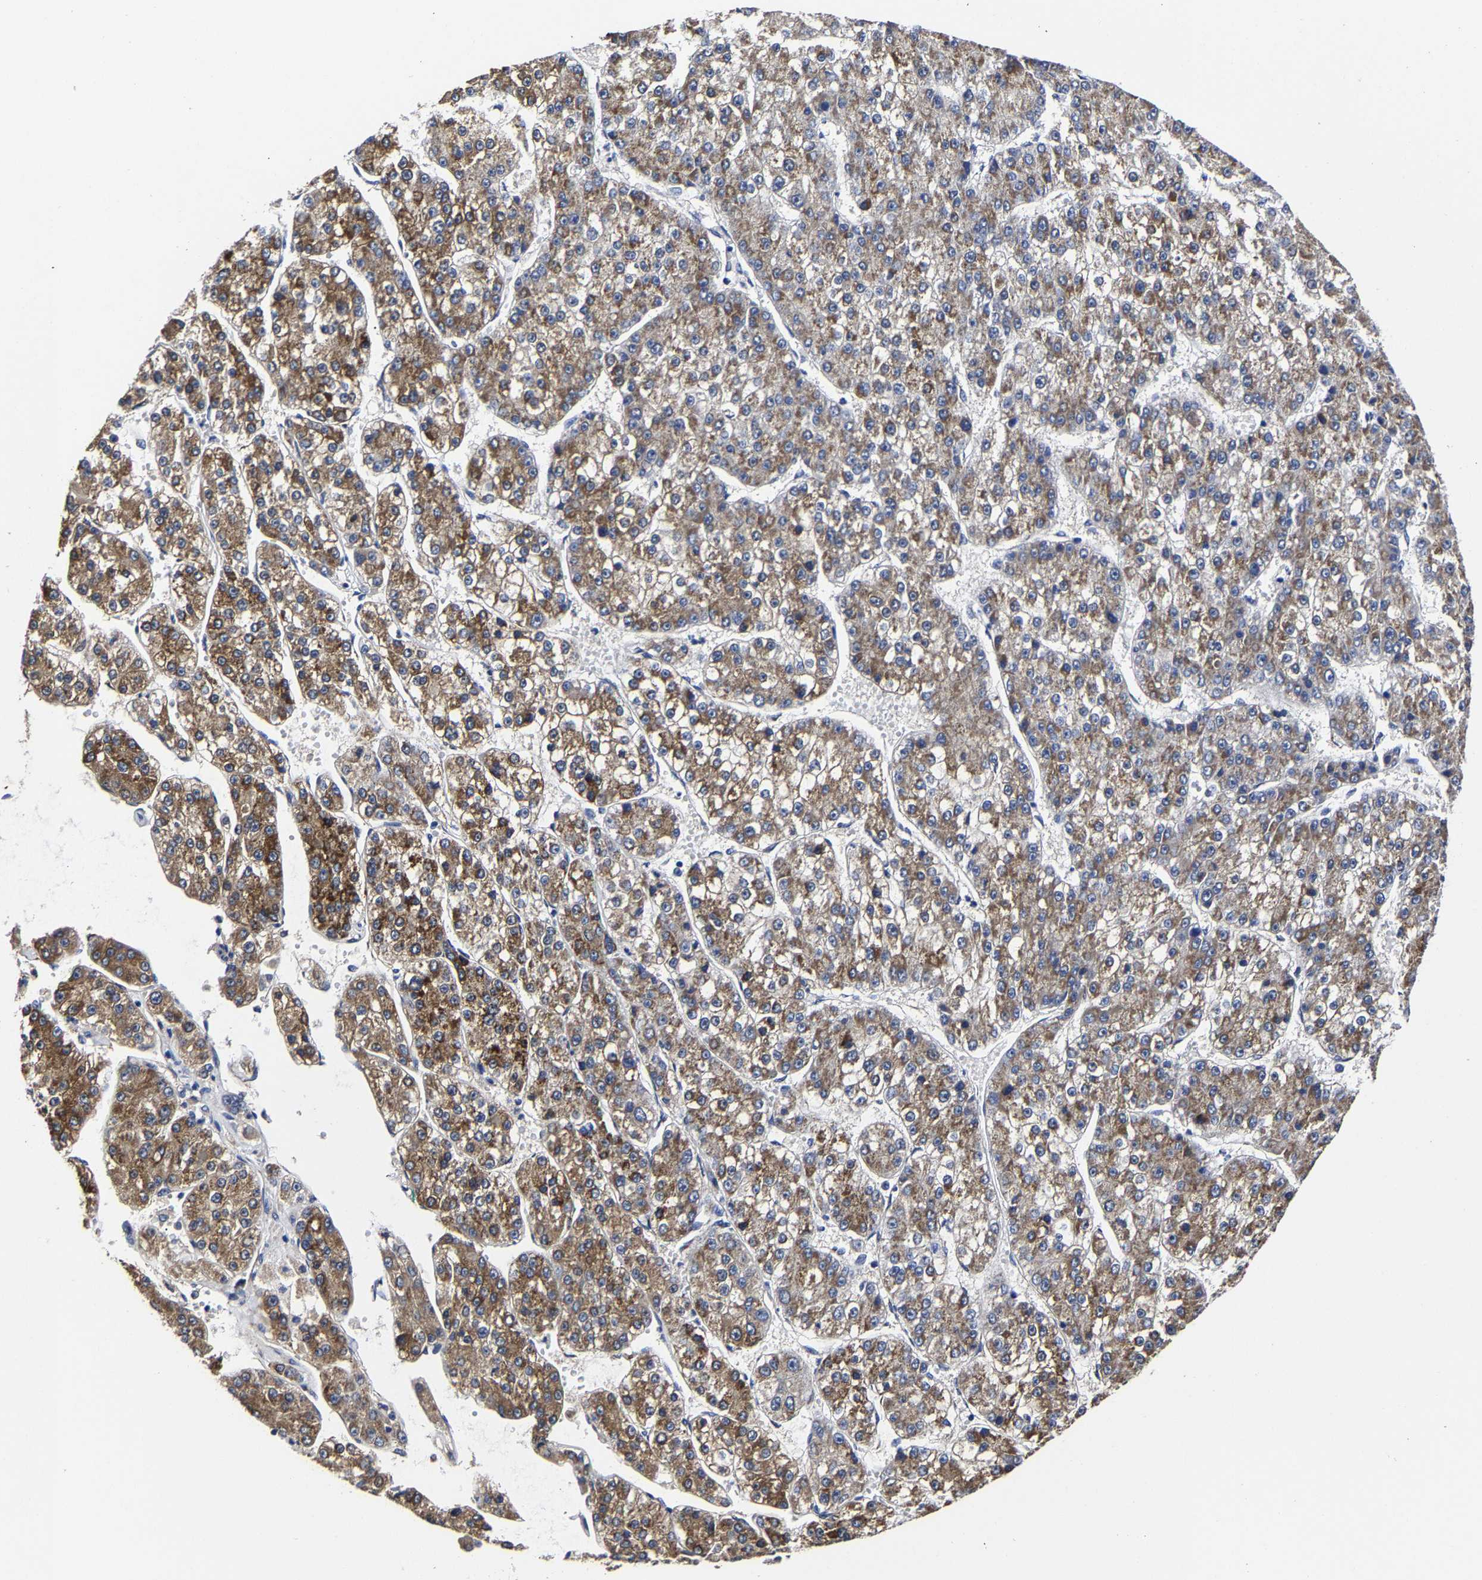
{"staining": {"intensity": "moderate", "quantity": ">75%", "location": "cytoplasmic/membranous"}, "tissue": "liver cancer", "cell_type": "Tumor cells", "image_type": "cancer", "snomed": [{"axis": "morphology", "description": "Carcinoma, Hepatocellular, NOS"}, {"axis": "topography", "description": "Liver"}], "caption": "Liver cancer (hepatocellular carcinoma) stained for a protein (brown) shows moderate cytoplasmic/membranous positive positivity in approximately >75% of tumor cells.", "gene": "AASS", "patient": {"sex": "female", "age": 73}}